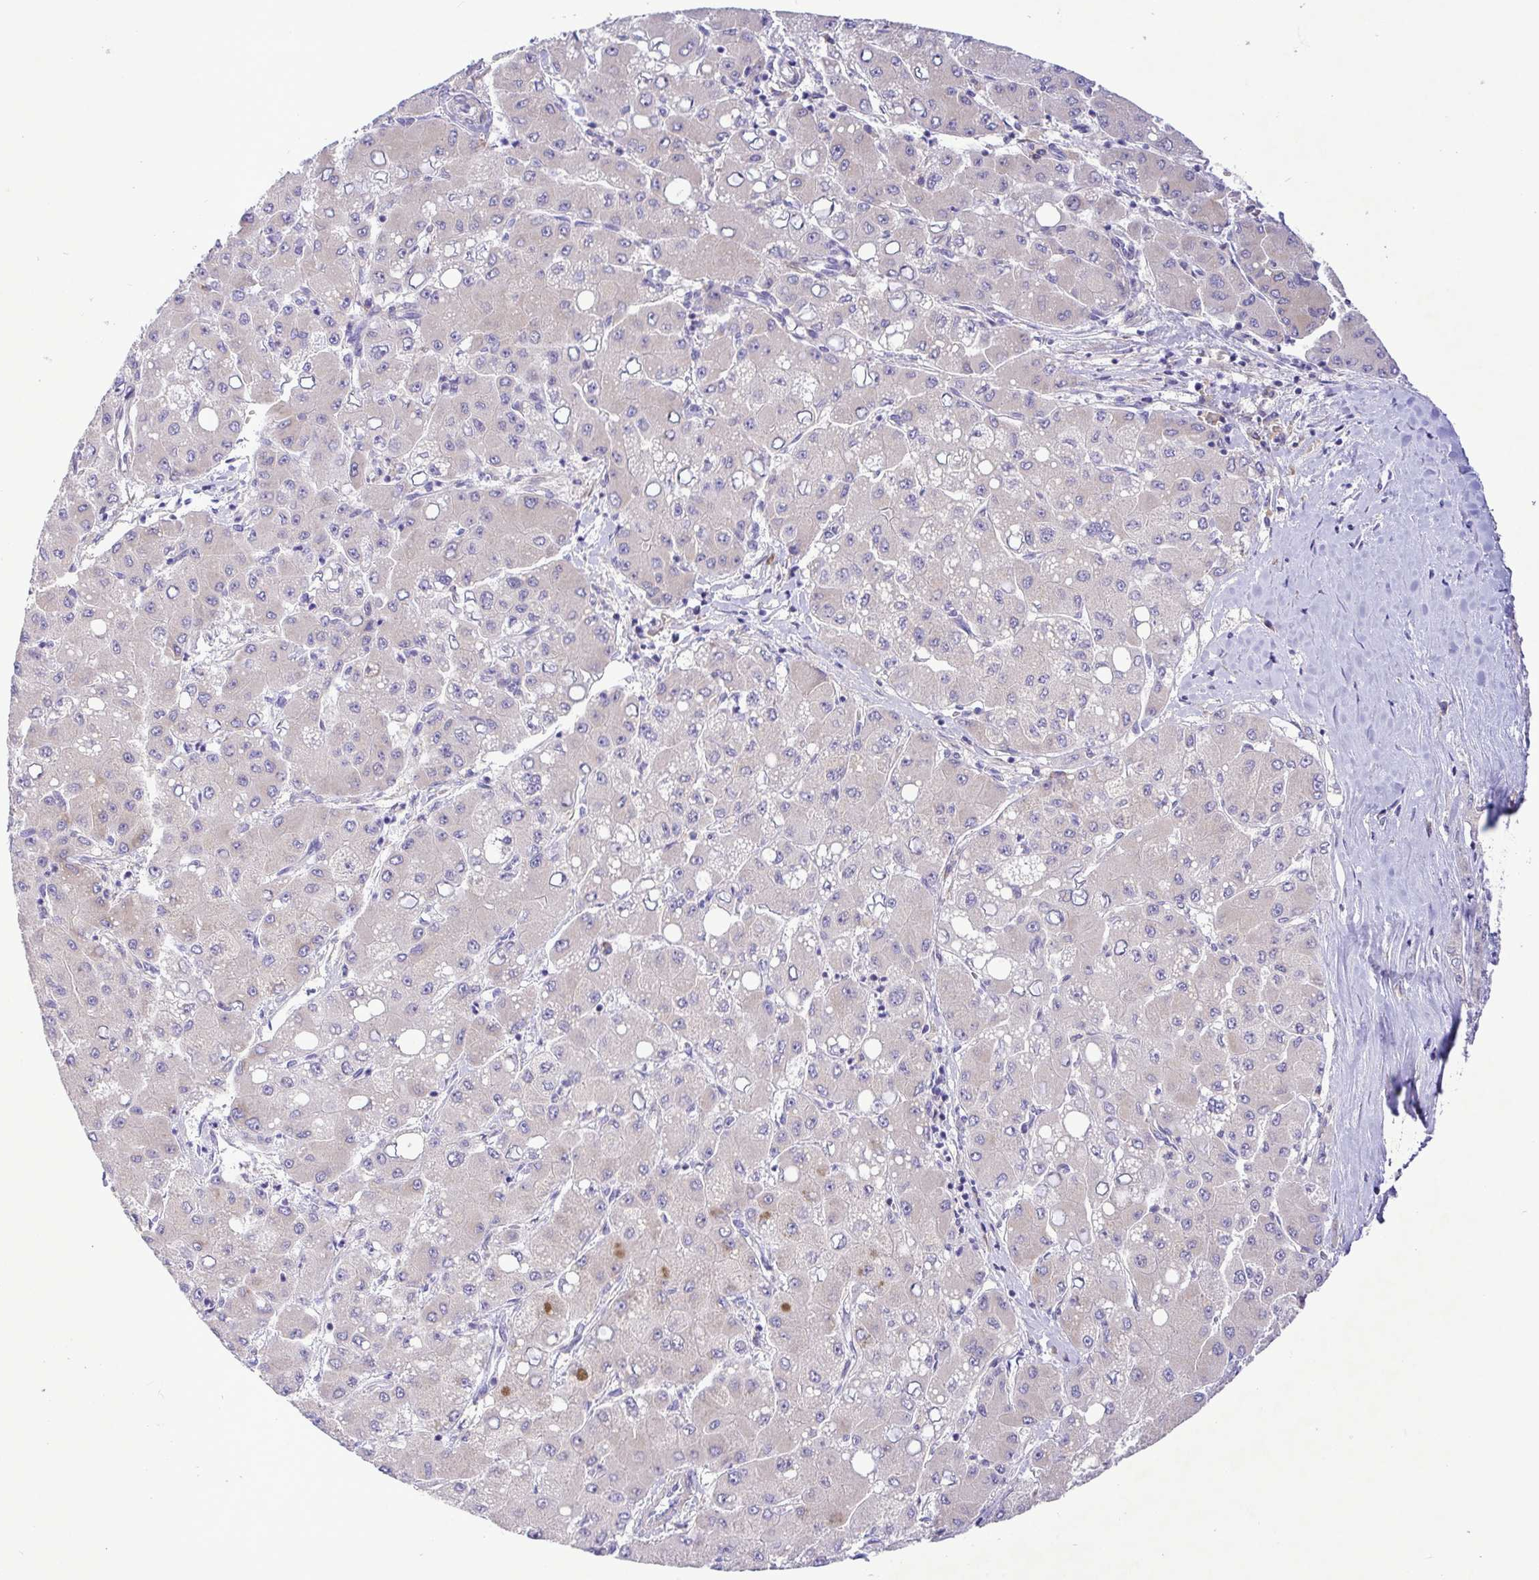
{"staining": {"intensity": "negative", "quantity": "none", "location": "none"}, "tissue": "liver cancer", "cell_type": "Tumor cells", "image_type": "cancer", "snomed": [{"axis": "morphology", "description": "Carcinoma, Hepatocellular, NOS"}, {"axis": "topography", "description": "Liver"}], "caption": "IHC image of neoplastic tissue: human liver cancer (hepatocellular carcinoma) stained with DAB demonstrates no significant protein expression in tumor cells.", "gene": "FAM86B1", "patient": {"sex": "male", "age": 40}}